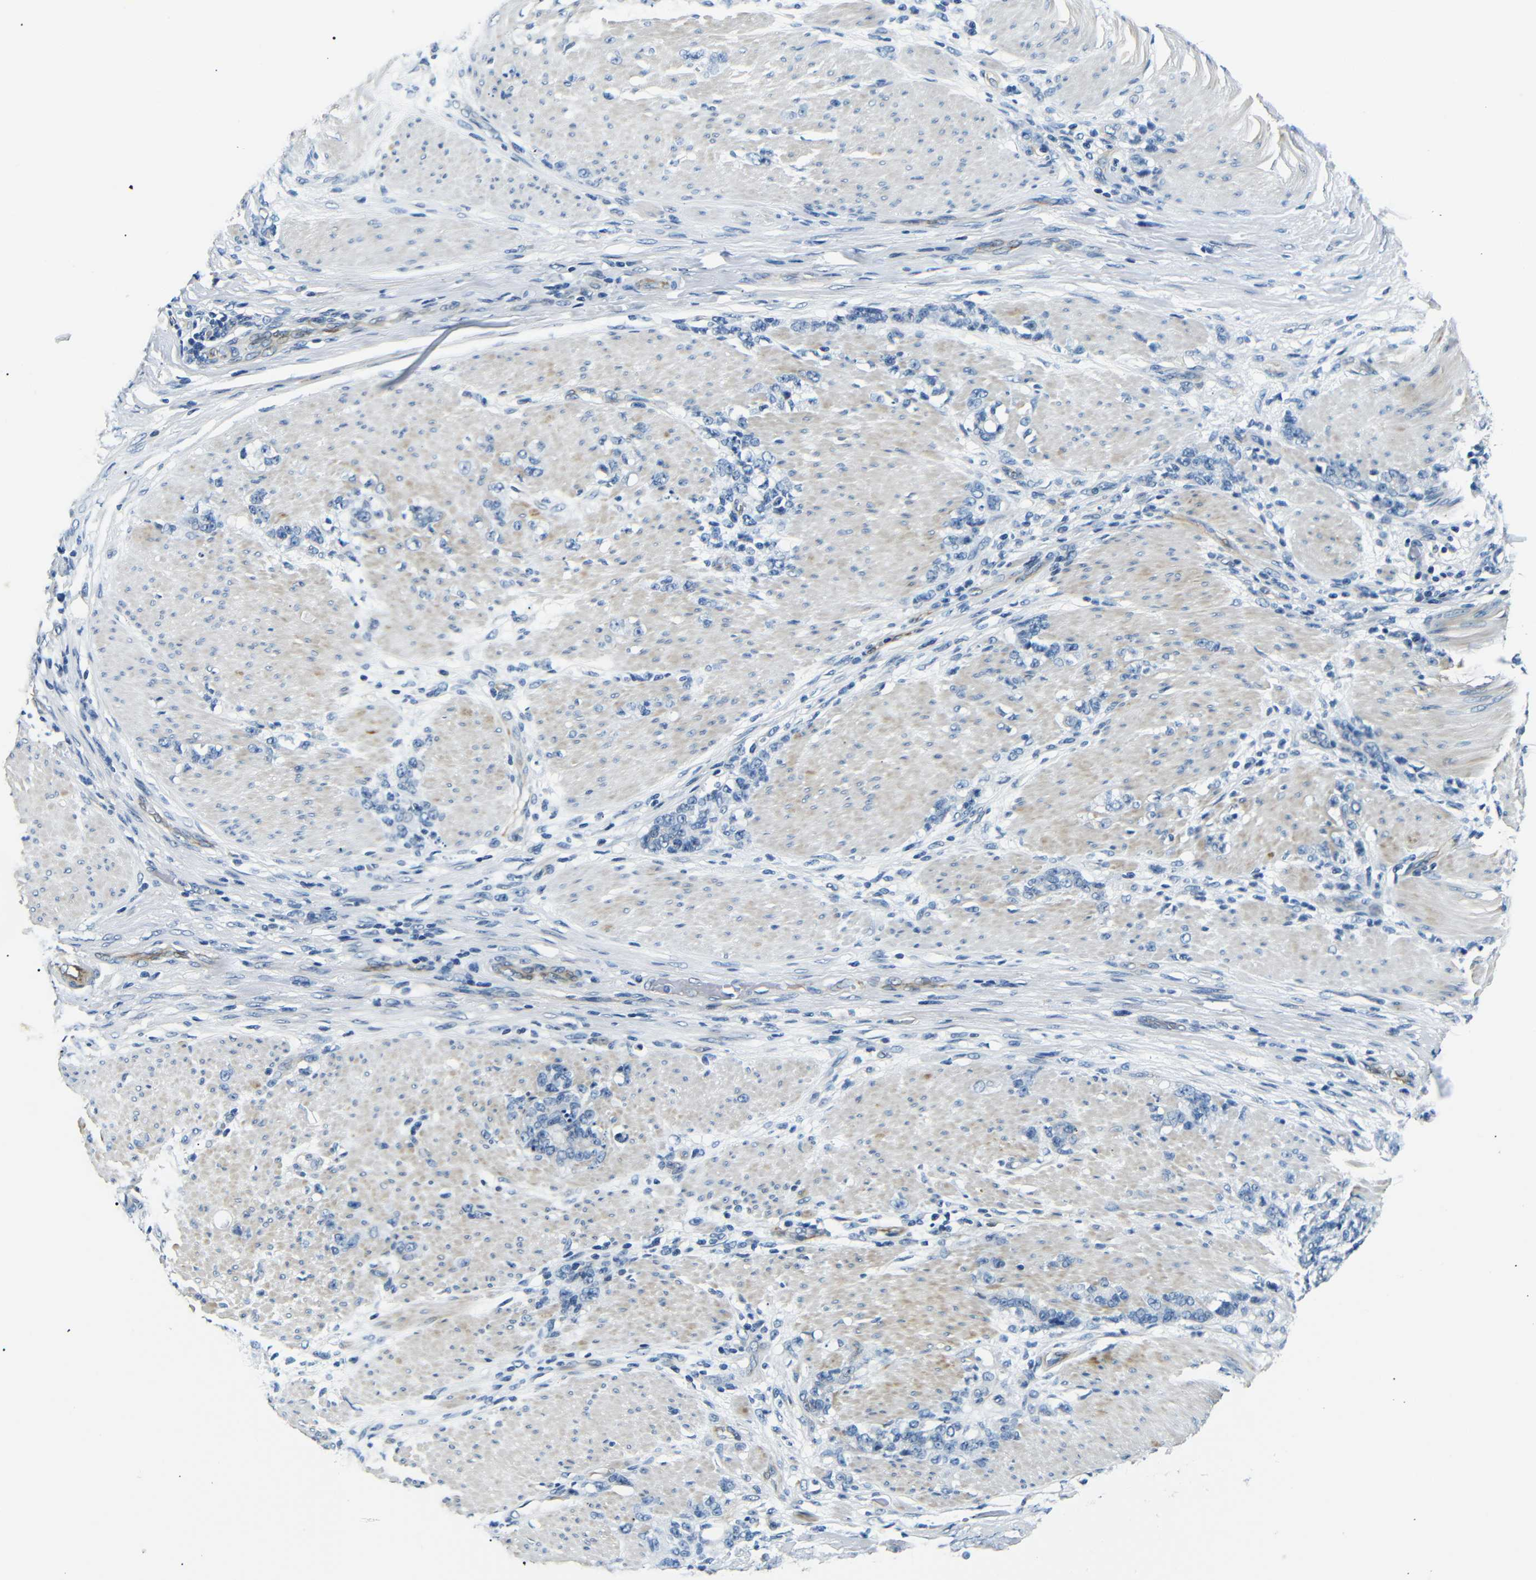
{"staining": {"intensity": "negative", "quantity": "none", "location": "none"}, "tissue": "stomach cancer", "cell_type": "Tumor cells", "image_type": "cancer", "snomed": [{"axis": "morphology", "description": "Adenocarcinoma, NOS"}, {"axis": "topography", "description": "Stomach, lower"}], "caption": "Tumor cells are negative for protein expression in human adenocarcinoma (stomach).", "gene": "TAFA1", "patient": {"sex": "male", "age": 88}}